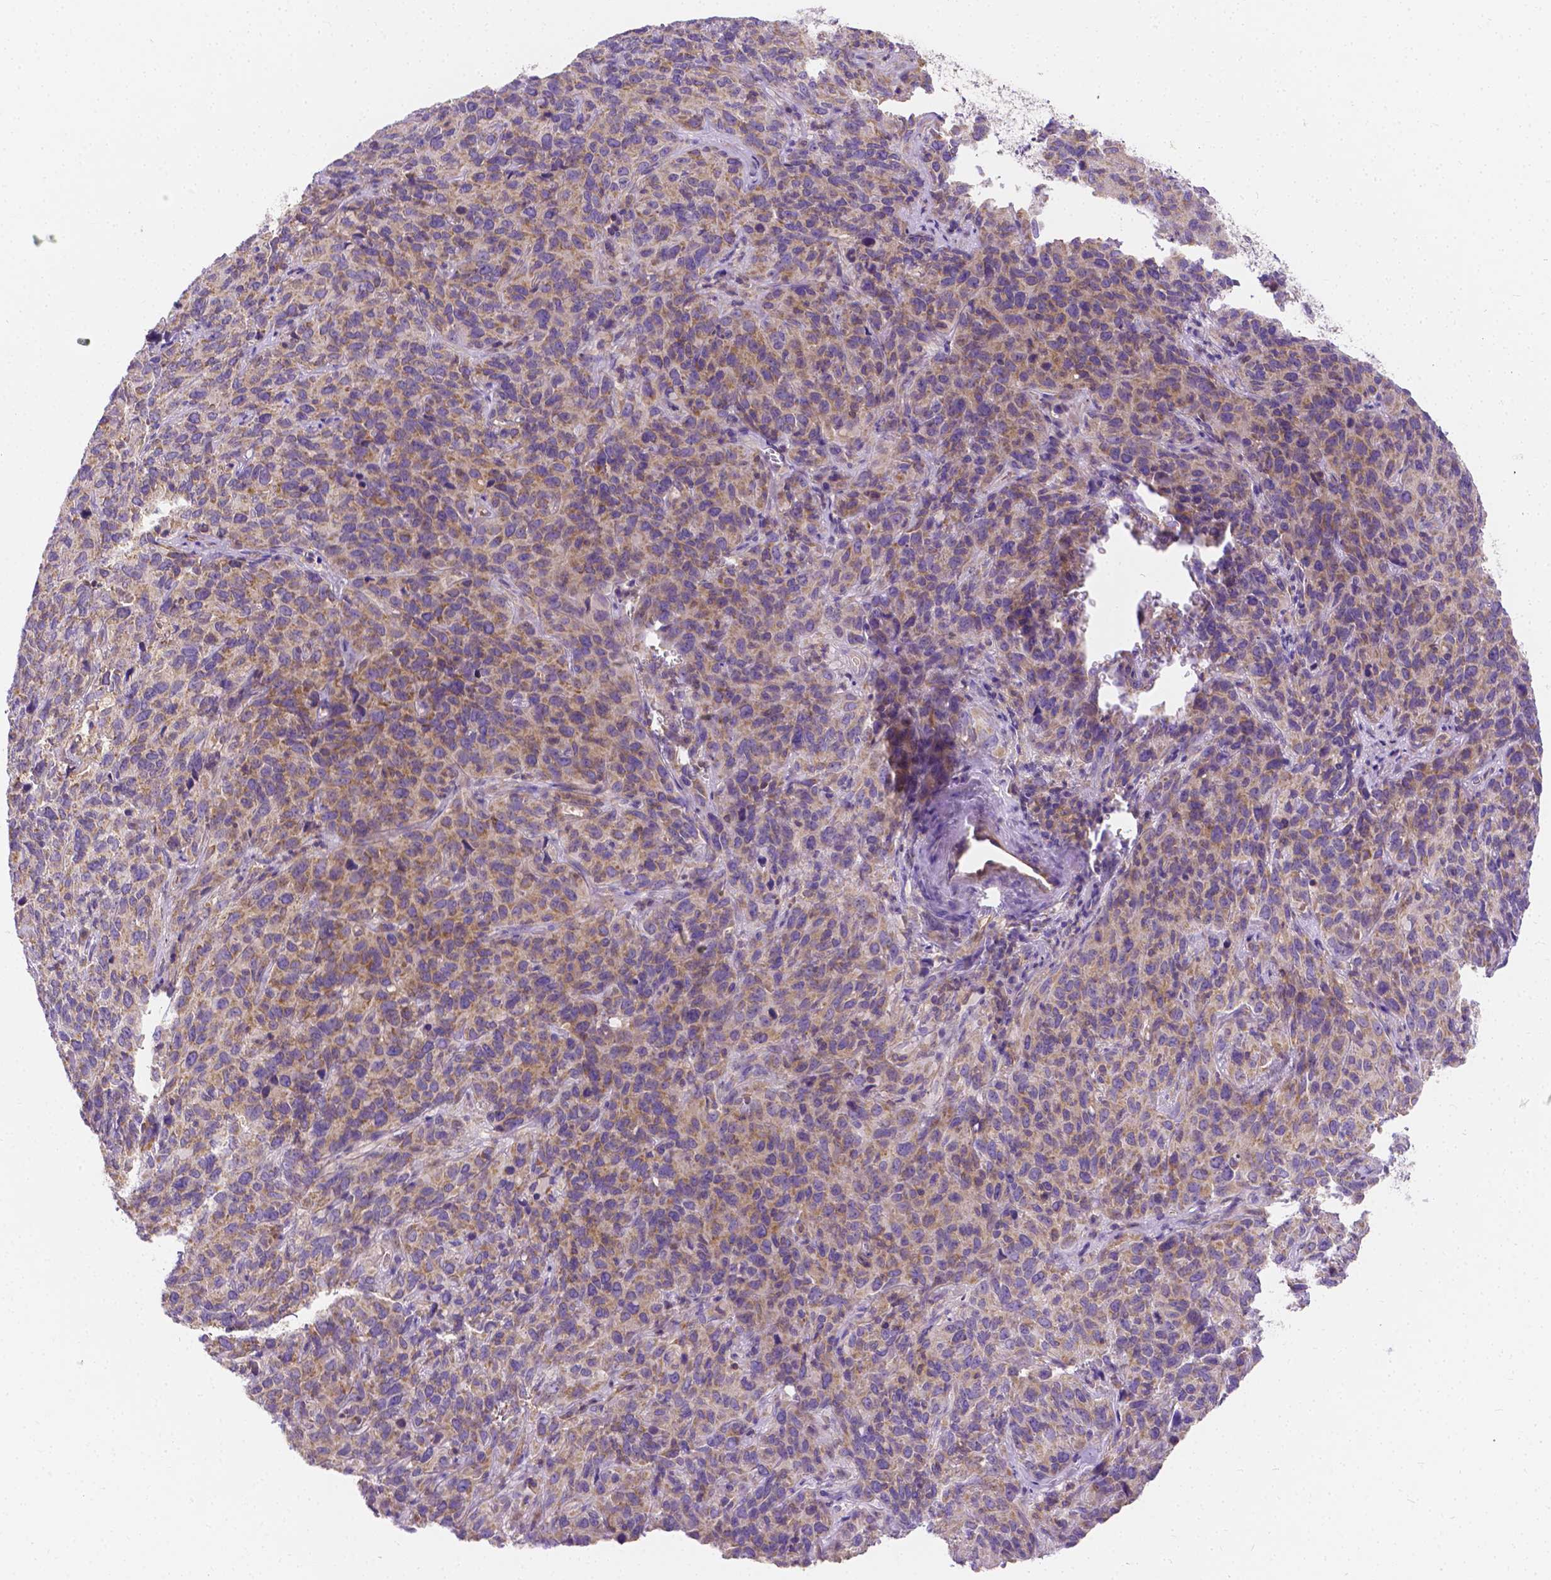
{"staining": {"intensity": "weak", "quantity": "25%-75%", "location": "cytoplasmic/membranous"}, "tissue": "cervical cancer", "cell_type": "Tumor cells", "image_type": "cancer", "snomed": [{"axis": "morphology", "description": "Squamous cell carcinoma, NOS"}, {"axis": "topography", "description": "Cervix"}], "caption": "Squamous cell carcinoma (cervical) tissue exhibits weak cytoplasmic/membranous positivity in about 25%-75% of tumor cells", "gene": "RAB20", "patient": {"sex": "female", "age": 51}}